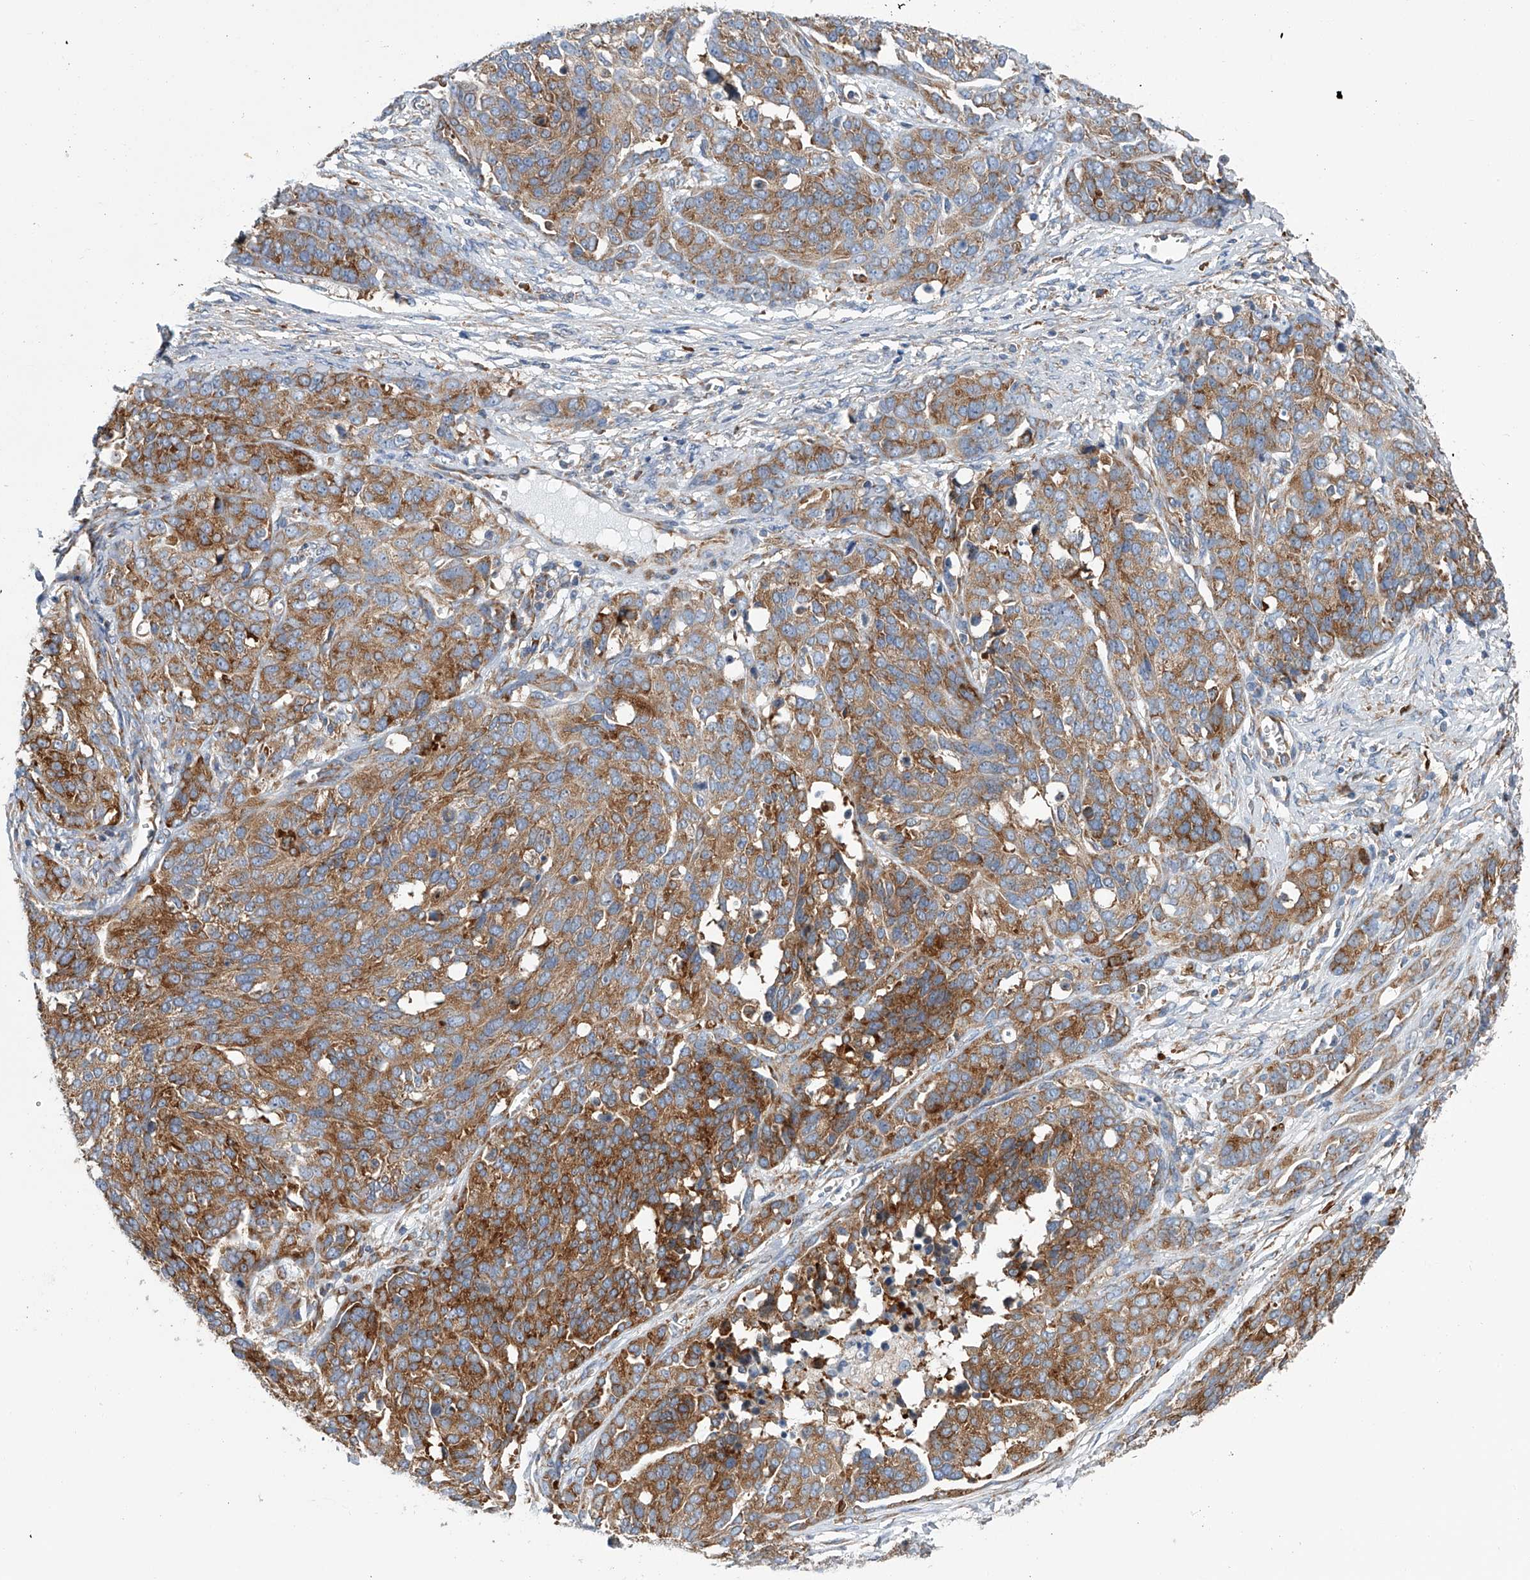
{"staining": {"intensity": "moderate", "quantity": ">75%", "location": "cytoplasmic/membranous"}, "tissue": "ovarian cancer", "cell_type": "Tumor cells", "image_type": "cancer", "snomed": [{"axis": "morphology", "description": "Cystadenocarcinoma, serous, NOS"}, {"axis": "topography", "description": "Ovary"}], "caption": "Immunohistochemistry staining of serous cystadenocarcinoma (ovarian), which demonstrates medium levels of moderate cytoplasmic/membranous expression in about >75% of tumor cells indicating moderate cytoplasmic/membranous protein positivity. The staining was performed using DAB (3,3'-diaminobenzidine) (brown) for protein detection and nuclei were counterstained in hematoxylin (blue).", "gene": "RPL26L1", "patient": {"sex": "female", "age": 44}}